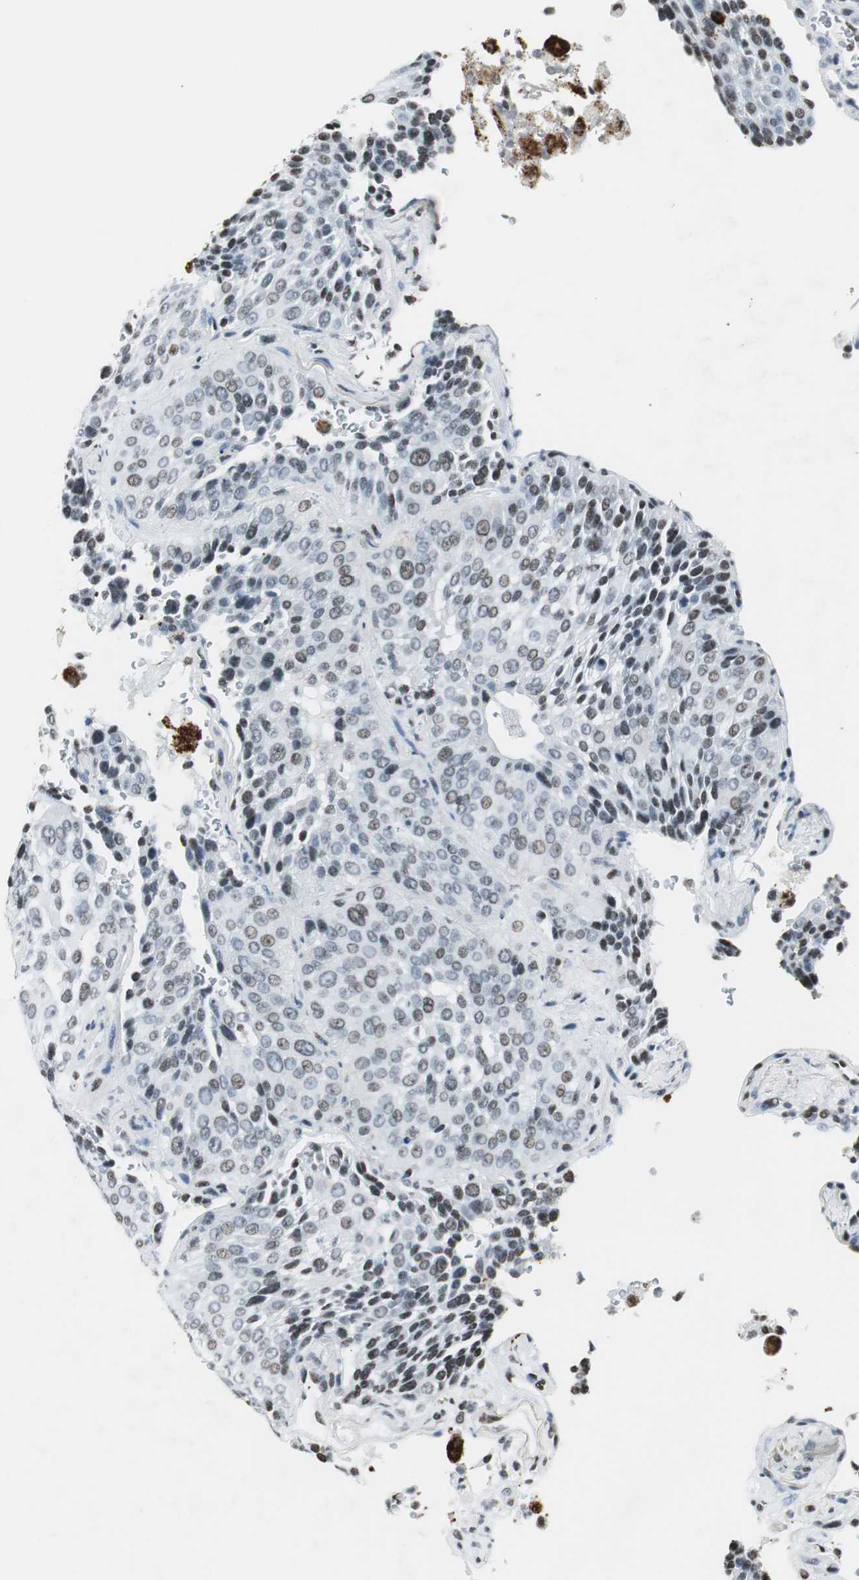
{"staining": {"intensity": "weak", "quantity": "<25%", "location": "nuclear"}, "tissue": "lung cancer", "cell_type": "Tumor cells", "image_type": "cancer", "snomed": [{"axis": "morphology", "description": "Squamous cell carcinoma, NOS"}, {"axis": "topography", "description": "Lung"}], "caption": "Lung cancer was stained to show a protein in brown. There is no significant staining in tumor cells.", "gene": "RBBP4", "patient": {"sex": "male", "age": 54}}